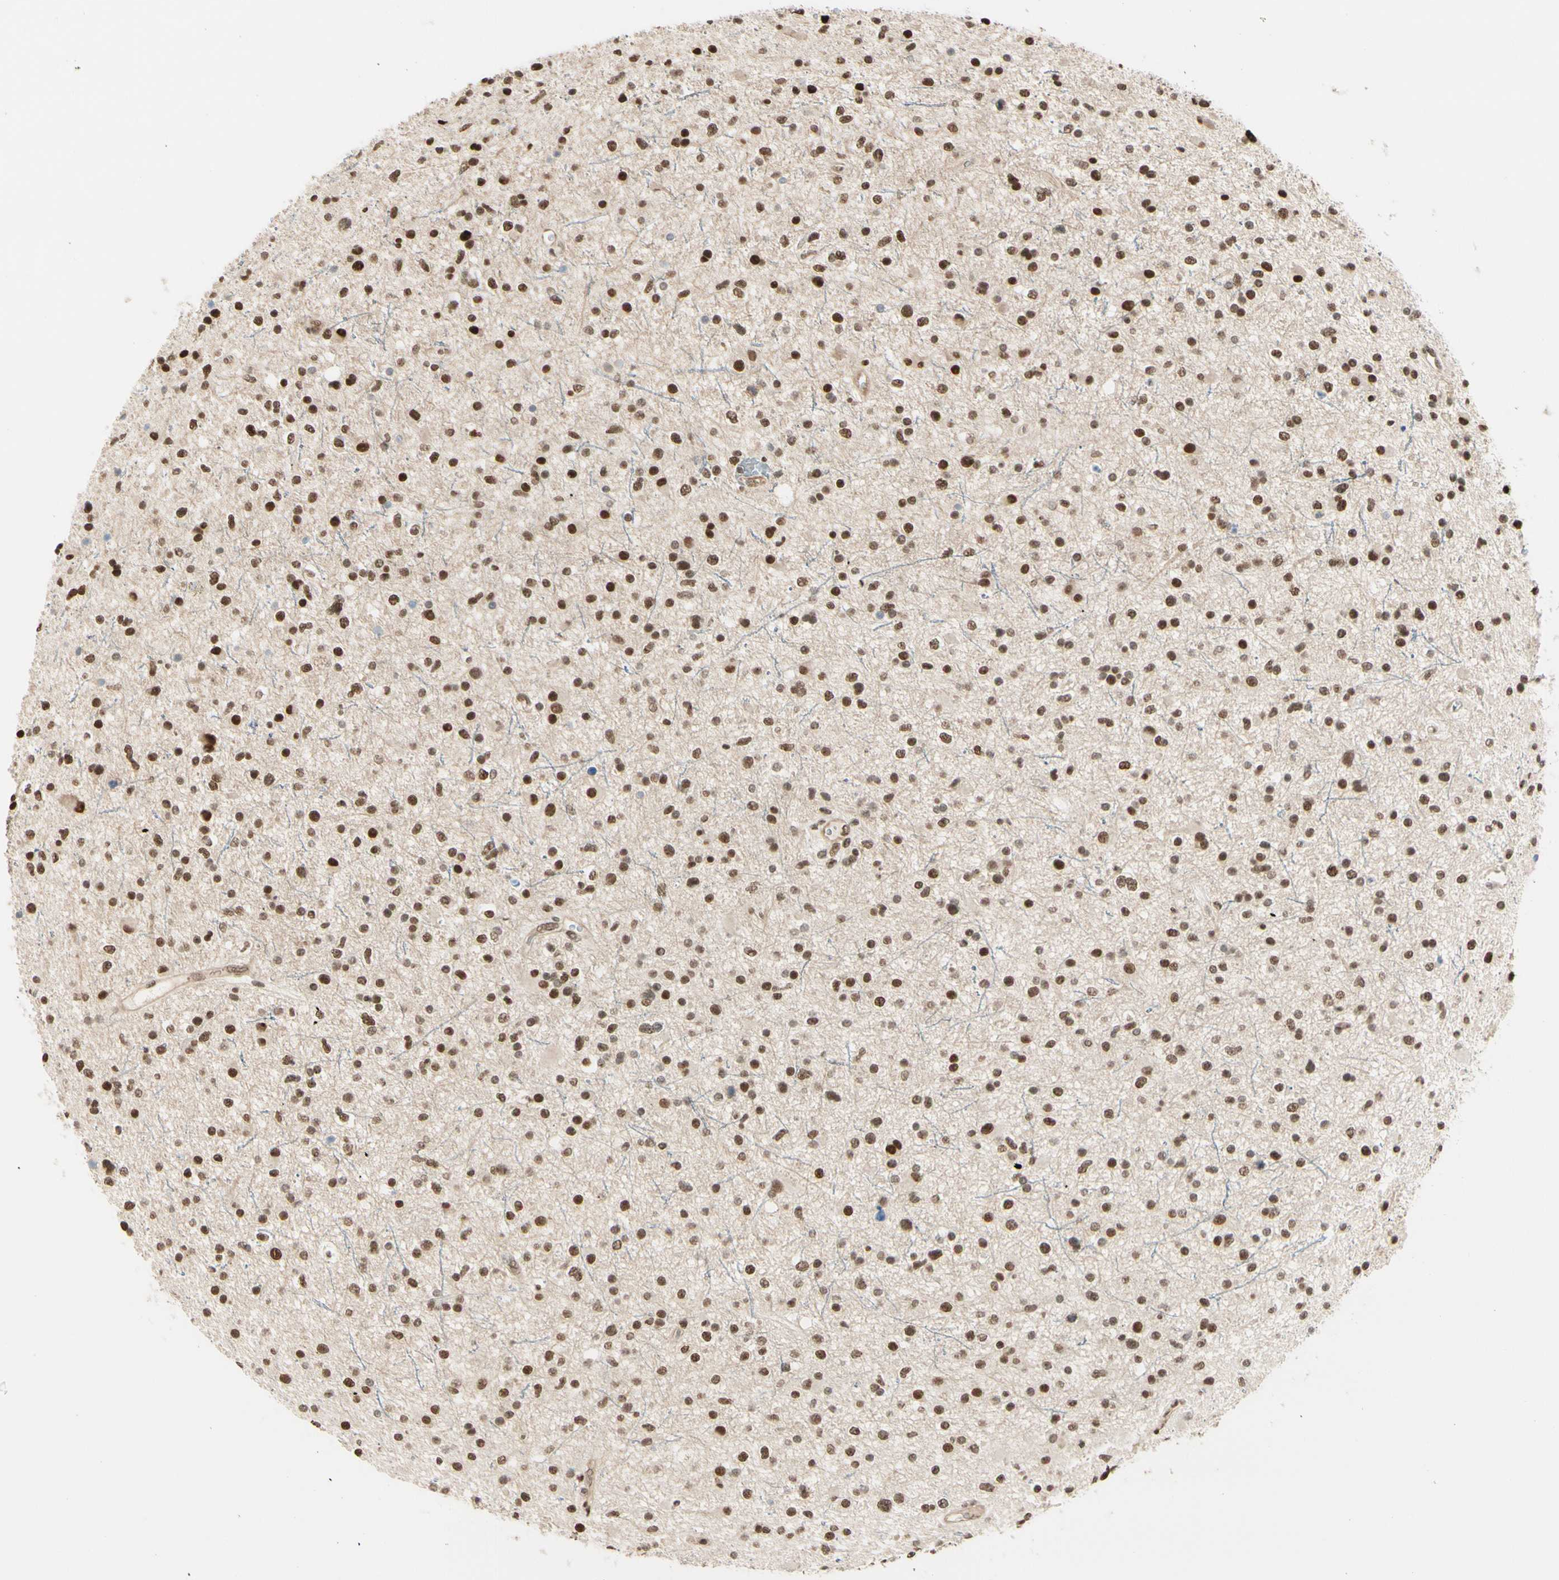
{"staining": {"intensity": "moderate", "quantity": ">75%", "location": "nuclear"}, "tissue": "glioma", "cell_type": "Tumor cells", "image_type": "cancer", "snomed": [{"axis": "morphology", "description": "Glioma, malignant, High grade"}, {"axis": "topography", "description": "Brain"}], "caption": "DAB immunohistochemical staining of human glioma demonstrates moderate nuclear protein expression in approximately >75% of tumor cells.", "gene": "SUFU", "patient": {"sex": "male", "age": 33}}